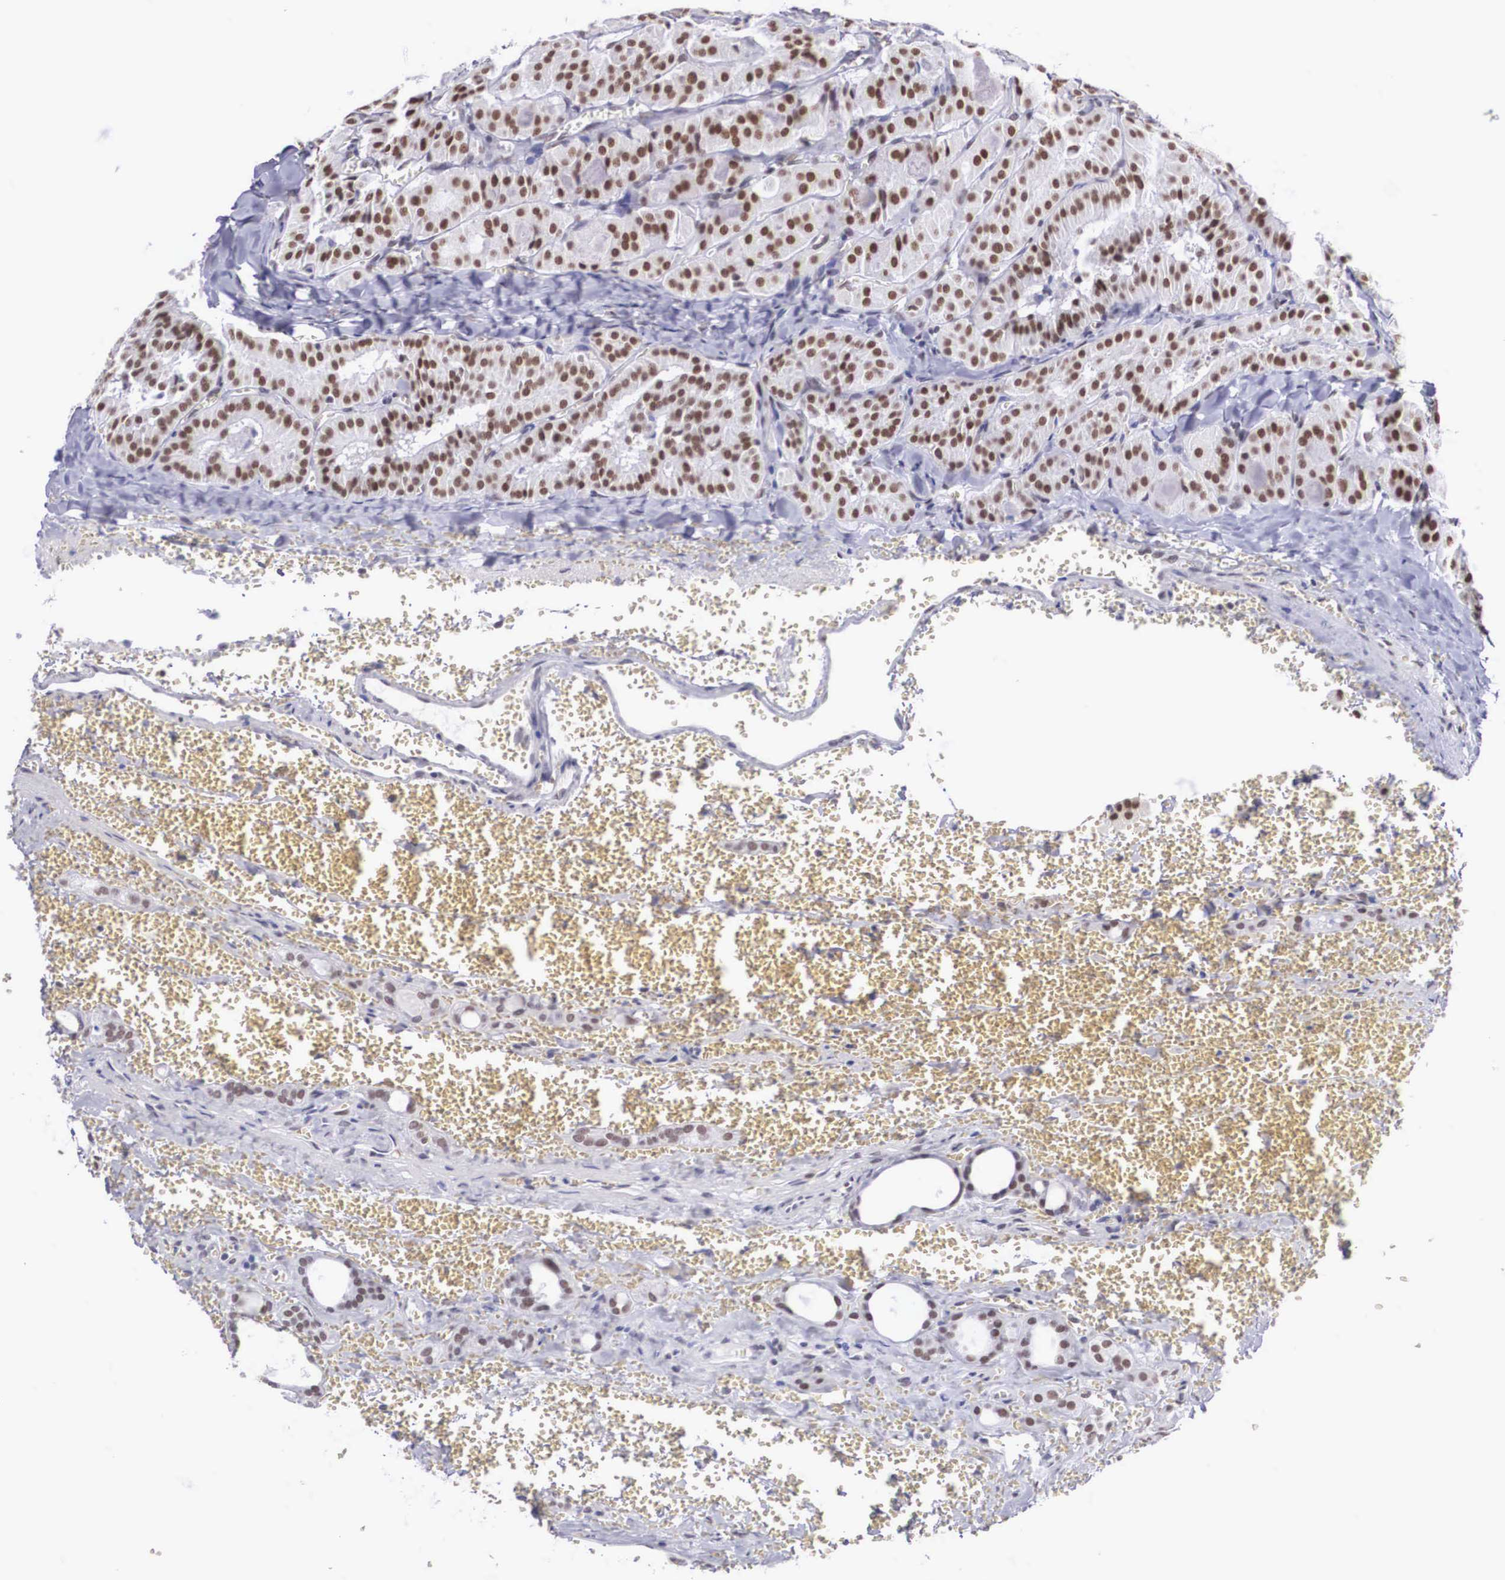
{"staining": {"intensity": "moderate", "quantity": ">75%", "location": "nuclear"}, "tissue": "thyroid cancer", "cell_type": "Tumor cells", "image_type": "cancer", "snomed": [{"axis": "morphology", "description": "Carcinoma, NOS"}, {"axis": "topography", "description": "Thyroid gland"}], "caption": "Thyroid cancer (carcinoma) stained with a brown dye reveals moderate nuclear positive staining in about >75% of tumor cells.", "gene": "CSTF2", "patient": {"sex": "male", "age": 76}}